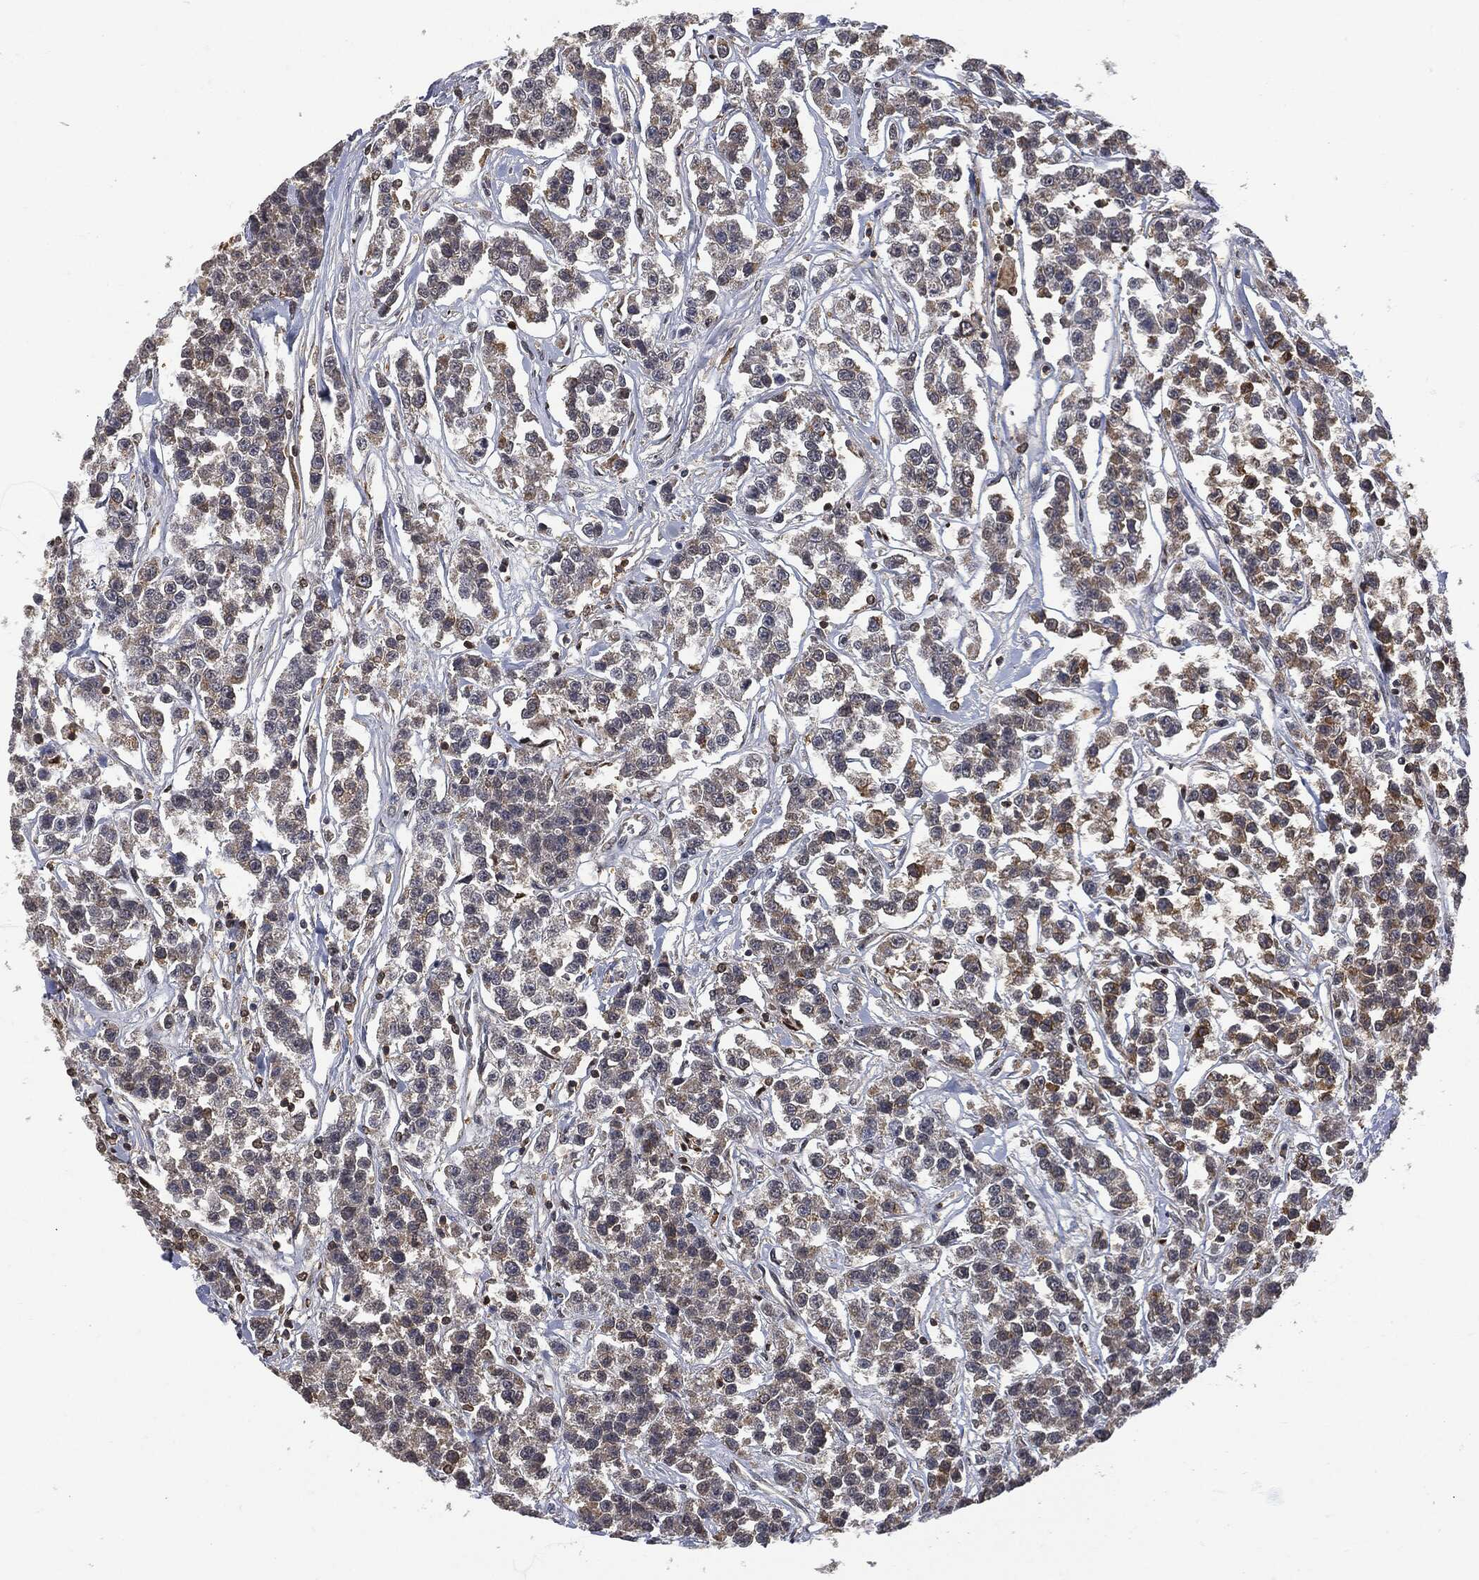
{"staining": {"intensity": "moderate", "quantity": "<25%", "location": "cytoplasmic/membranous"}, "tissue": "testis cancer", "cell_type": "Tumor cells", "image_type": "cancer", "snomed": [{"axis": "morphology", "description": "Seminoma, NOS"}, {"axis": "topography", "description": "Testis"}], "caption": "Immunohistochemistry of human testis seminoma shows low levels of moderate cytoplasmic/membranous positivity in about <25% of tumor cells. The staining is performed using DAB brown chromogen to label protein expression. The nuclei are counter-stained blue using hematoxylin.", "gene": "PSMB10", "patient": {"sex": "male", "age": 59}}